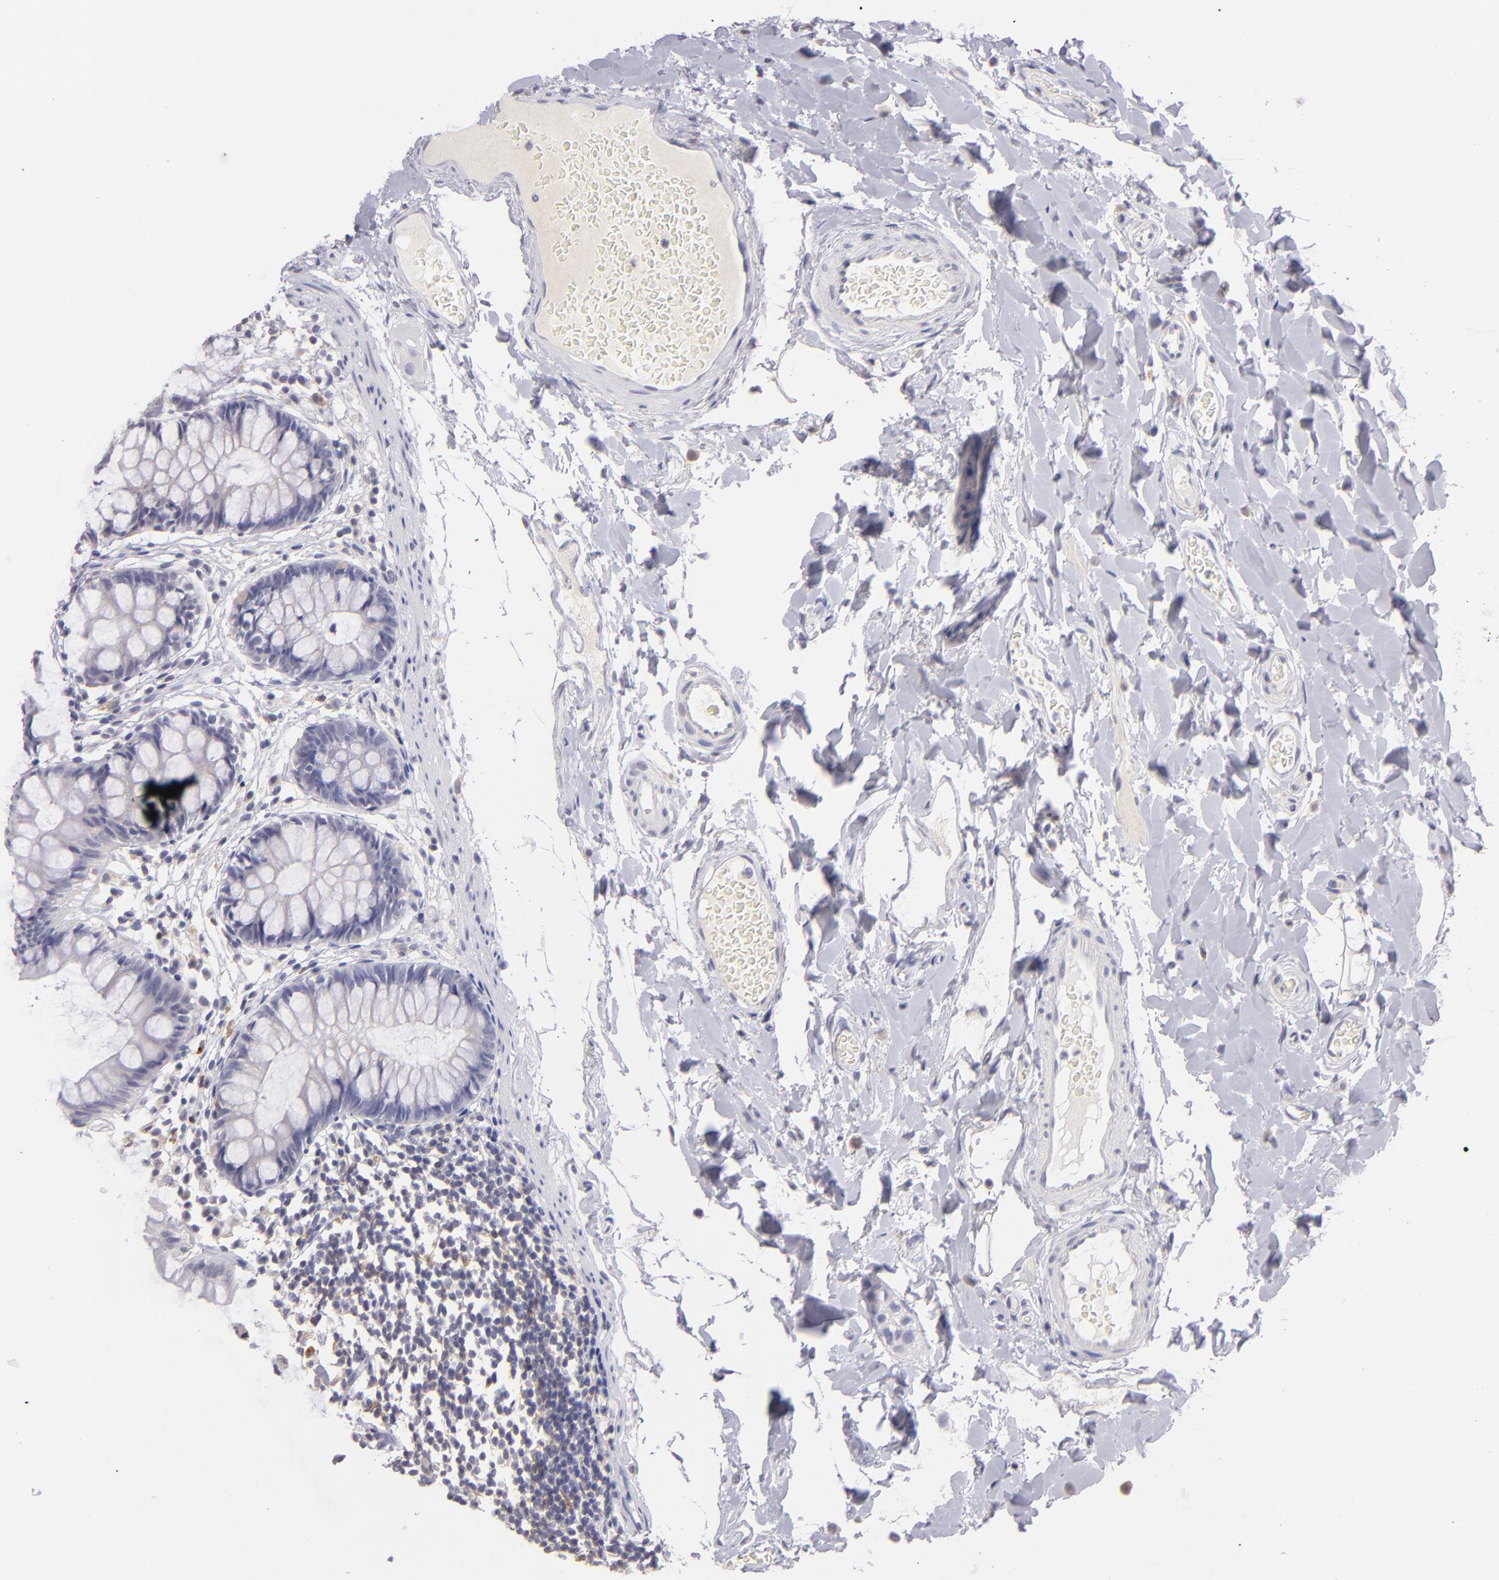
{"staining": {"intensity": "negative", "quantity": "none", "location": "none"}, "tissue": "colon", "cell_type": "Endothelial cells", "image_type": "normal", "snomed": [{"axis": "morphology", "description": "Normal tissue, NOS"}, {"axis": "topography", "description": "Smooth muscle"}, {"axis": "topography", "description": "Colon"}], "caption": "Immunohistochemistry photomicrograph of benign colon stained for a protein (brown), which reveals no positivity in endothelial cells. The staining was performed using DAB (3,3'-diaminobenzidine) to visualize the protein expression in brown, while the nuclei were stained in blue with hematoxylin (Magnification: 20x).", "gene": "IL2RA", "patient": {"sex": "male", "age": 67}}